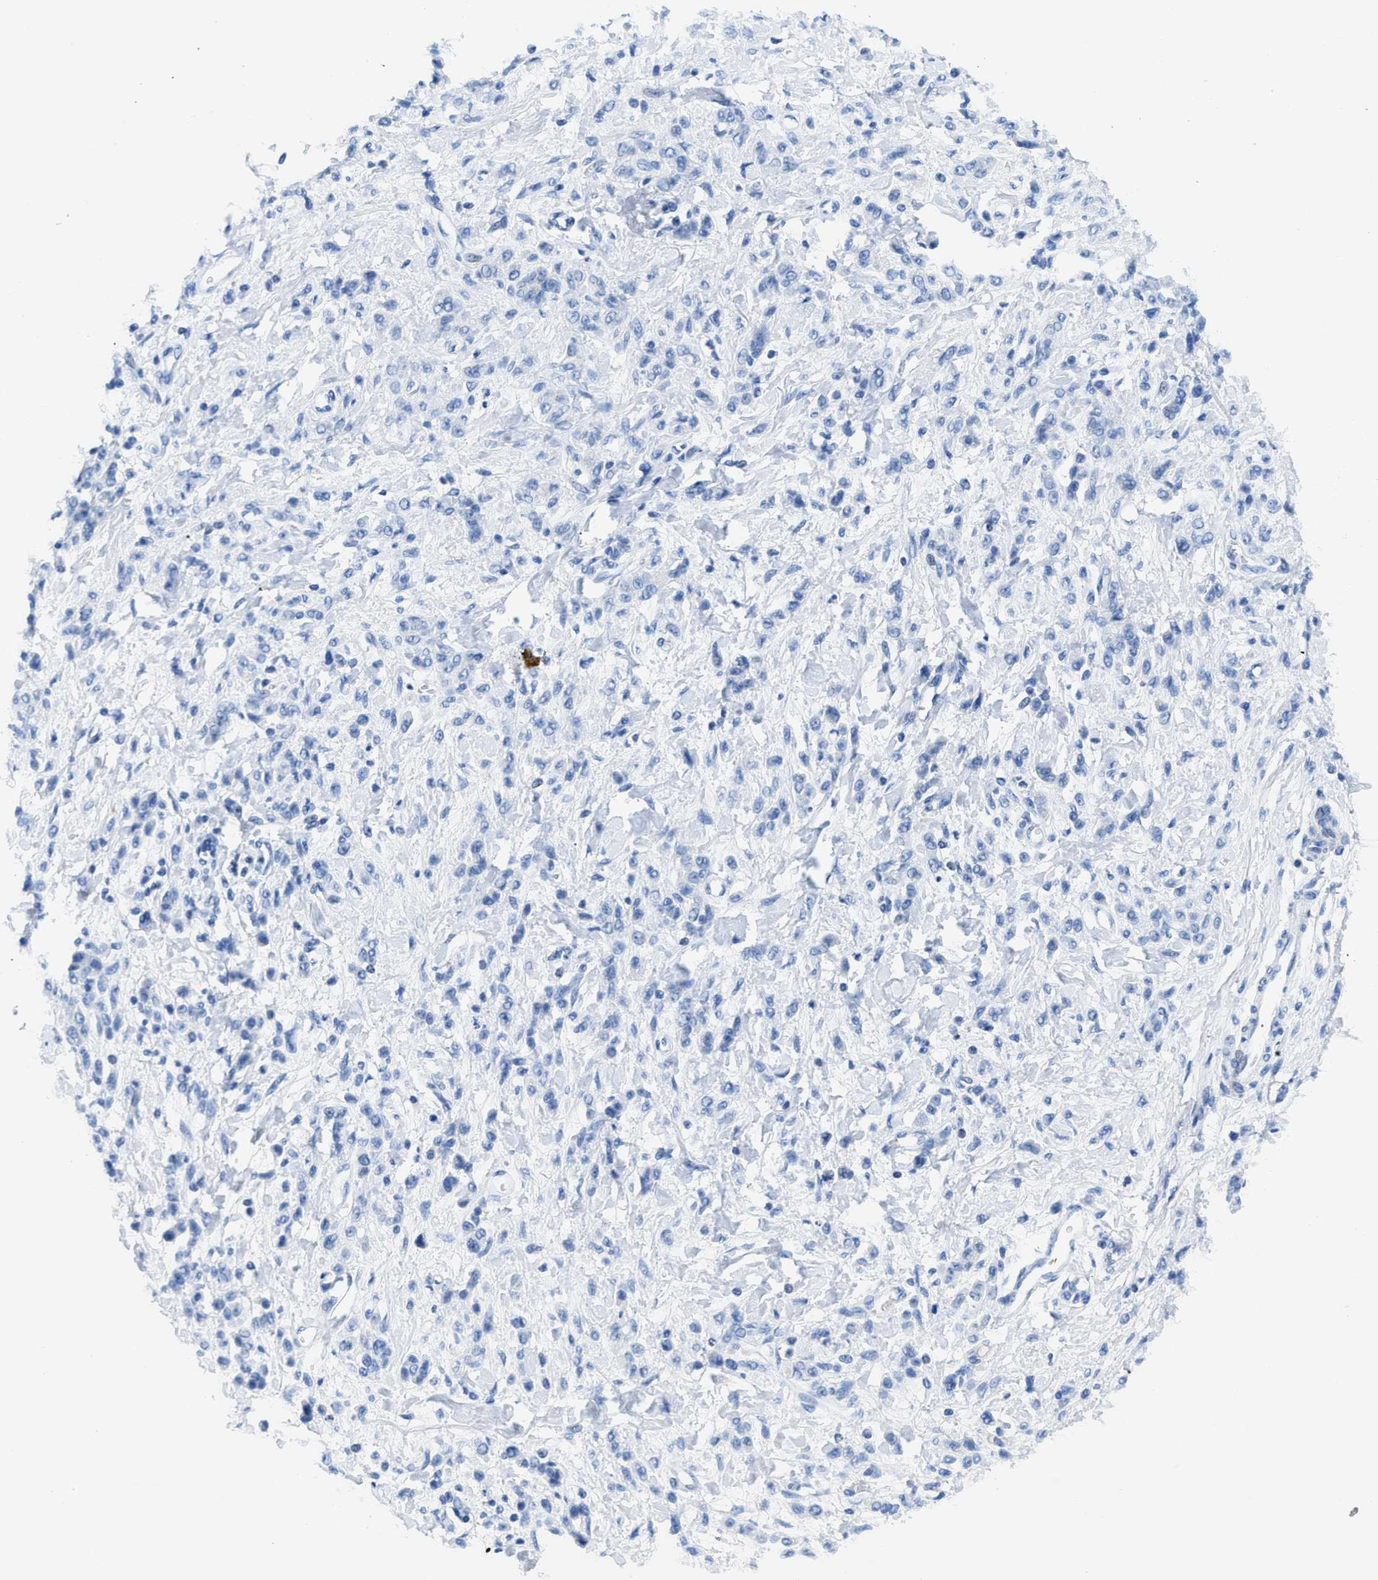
{"staining": {"intensity": "negative", "quantity": "none", "location": "none"}, "tissue": "stomach cancer", "cell_type": "Tumor cells", "image_type": "cancer", "snomed": [{"axis": "morphology", "description": "Normal tissue, NOS"}, {"axis": "morphology", "description": "Adenocarcinoma, NOS"}, {"axis": "topography", "description": "Stomach"}], "caption": "Photomicrograph shows no protein staining in tumor cells of adenocarcinoma (stomach) tissue.", "gene": "NEB", "patient": {"sex": "male", "age": 82}}